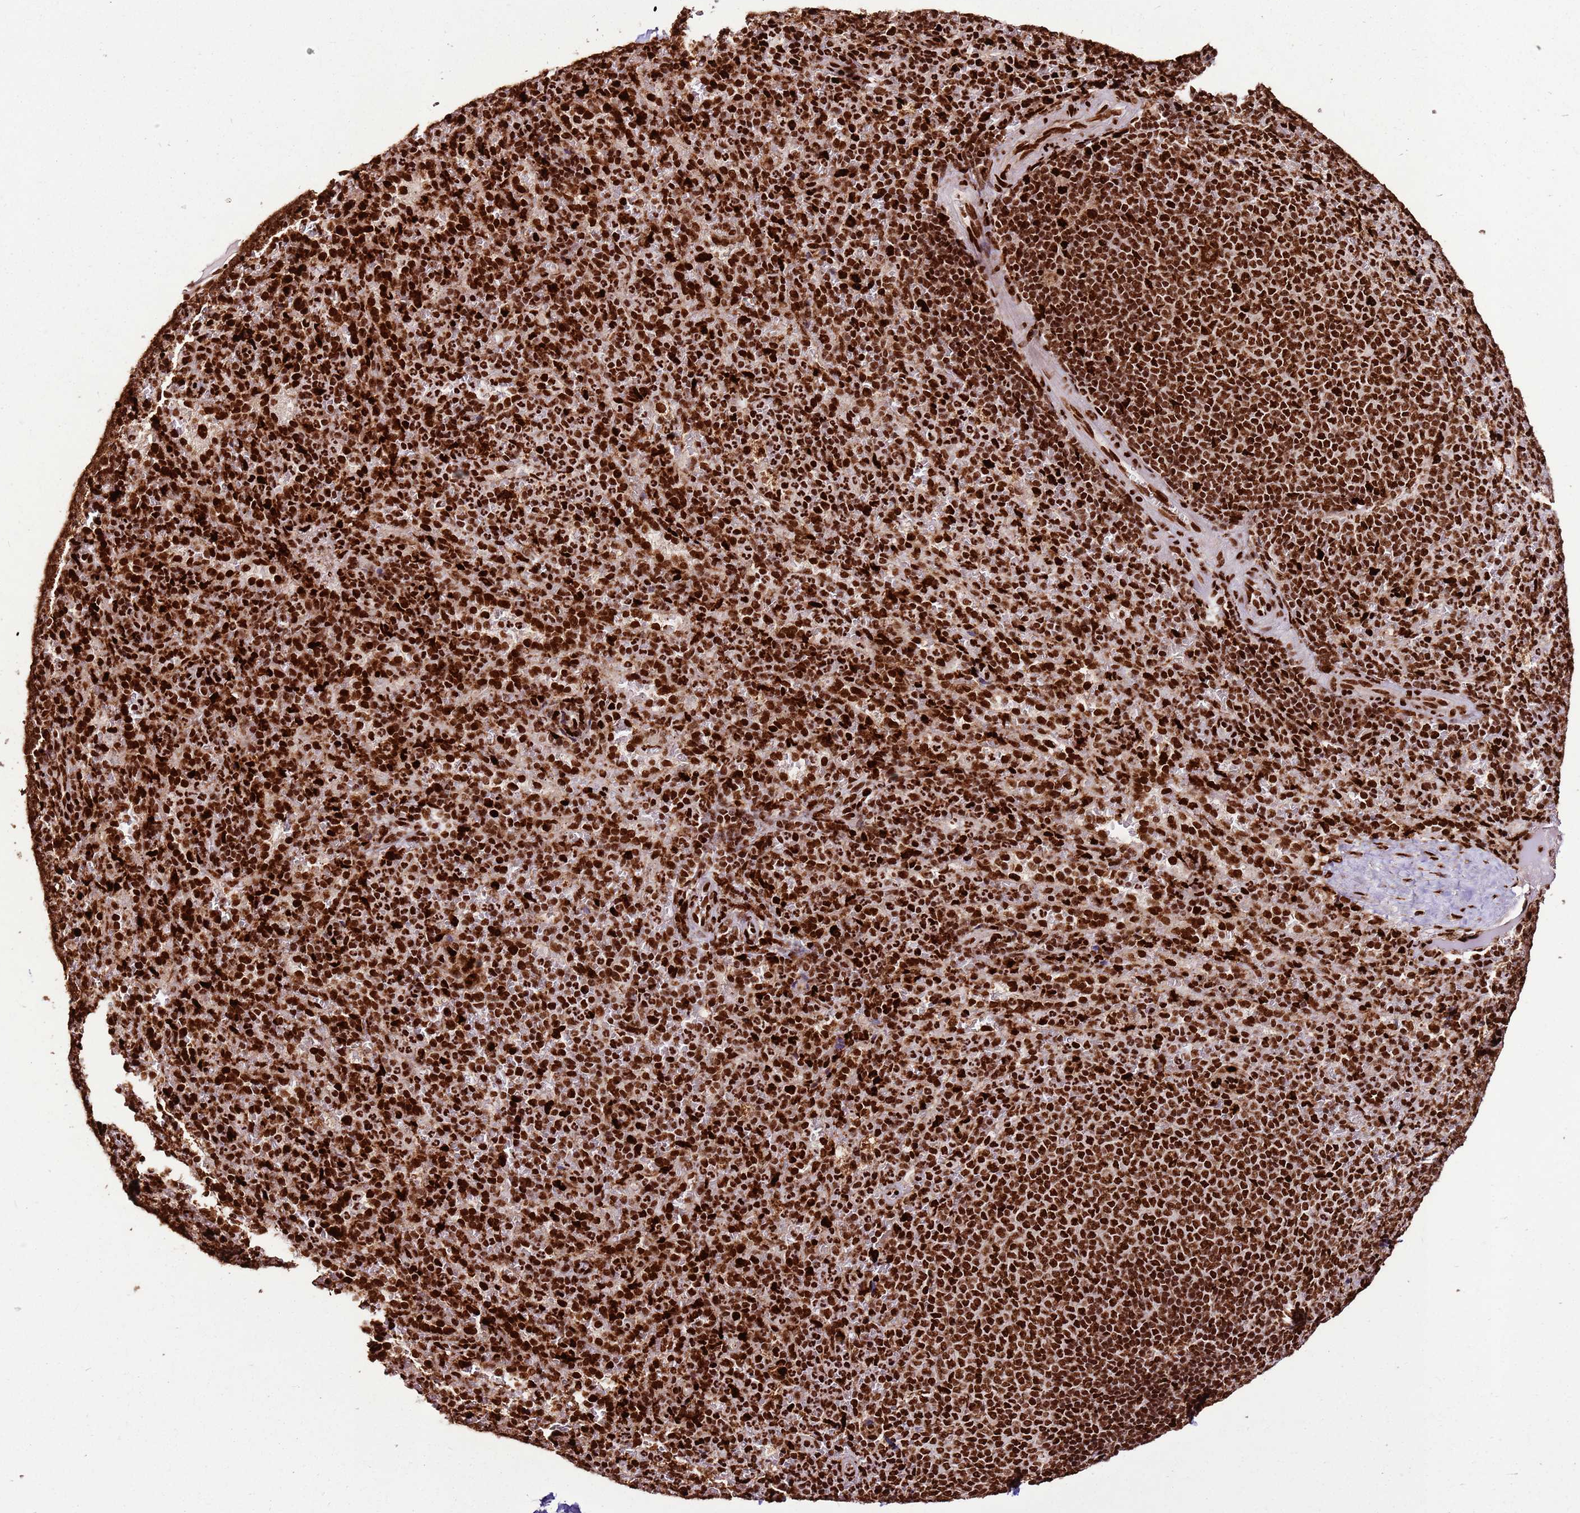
{"staining": {"intensity": "strong", "quantity": ">75%", "location": "nuclear"}, "tissue": "spleen", "cell_type": "Cells in red pulp", "image_type": "normal", "snomed": [{"axis": "morphology", "description": "Normal tissue, NOS"}, {"axis": "topography", "description": "Spleen"}], "caption": "Cells in red pulp exhibit high levels of strong nuclear expression in about >75% of cells in normal human spleen.", "gene": "HNRNPAB", "patient": {"sex": "female", "age": 21}}